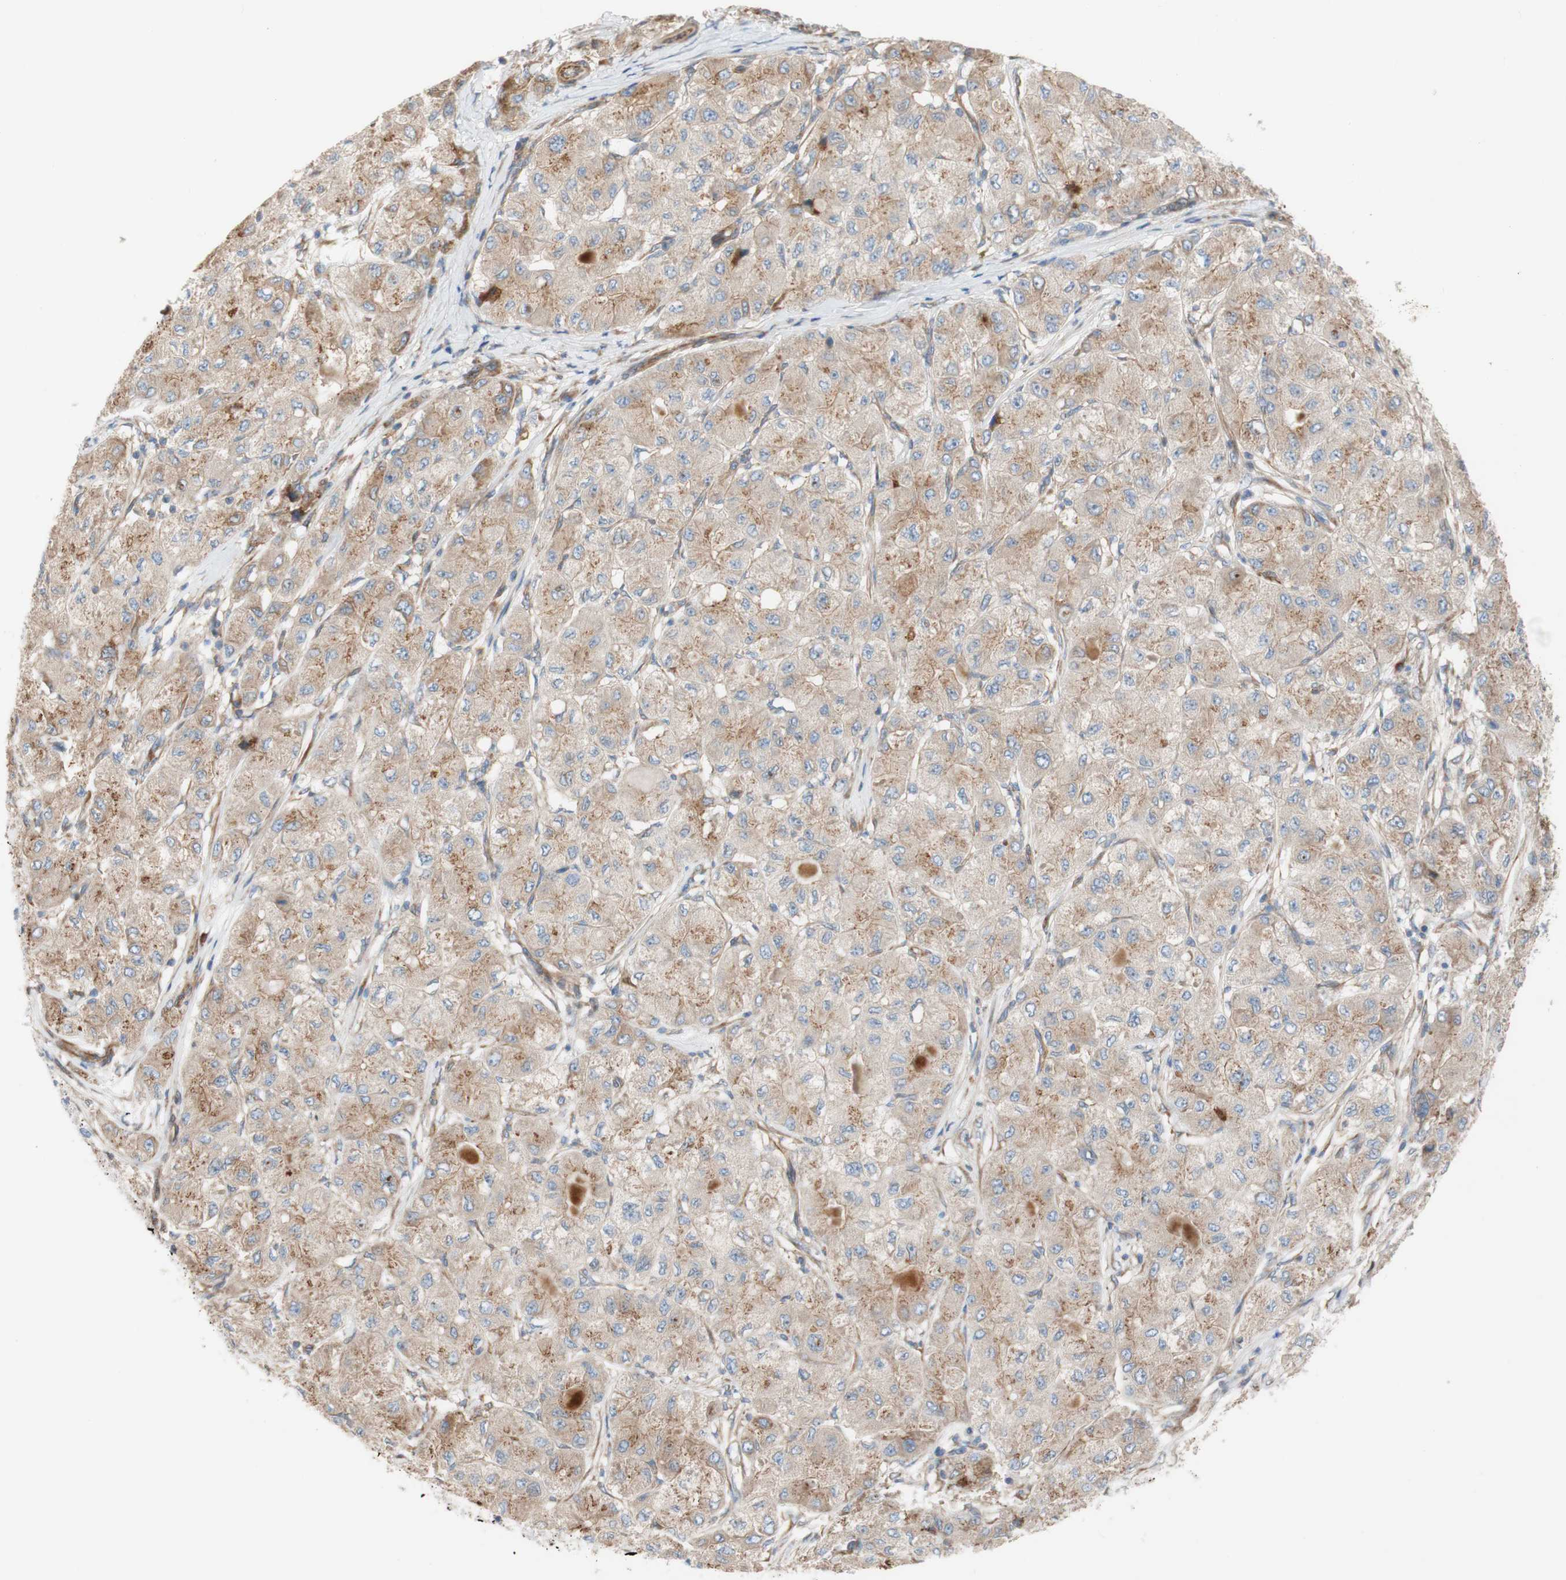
{"staining": {"intensity": "moderate", "quantity": ">75%", "location": "cytoplasmic/membranous"}, "tissue": "liver cancer", "cell_type": "Tumor cells", "image_type": "cancer", "snomed": [{"axis": "morphology", "description": "Carcinoma, Hepatocellular, NOS"}, {"axis": "topography", "description": "Liver"}], "caption": "IHC of human liver cancer (hepatocellular carcinoma) shows medium levels of moderate cytoplasmic/membranous positivity in approximately >75% of tumor cells.", "gene": "C1orf43", "patient": {"sex": "male", "age": 80}}